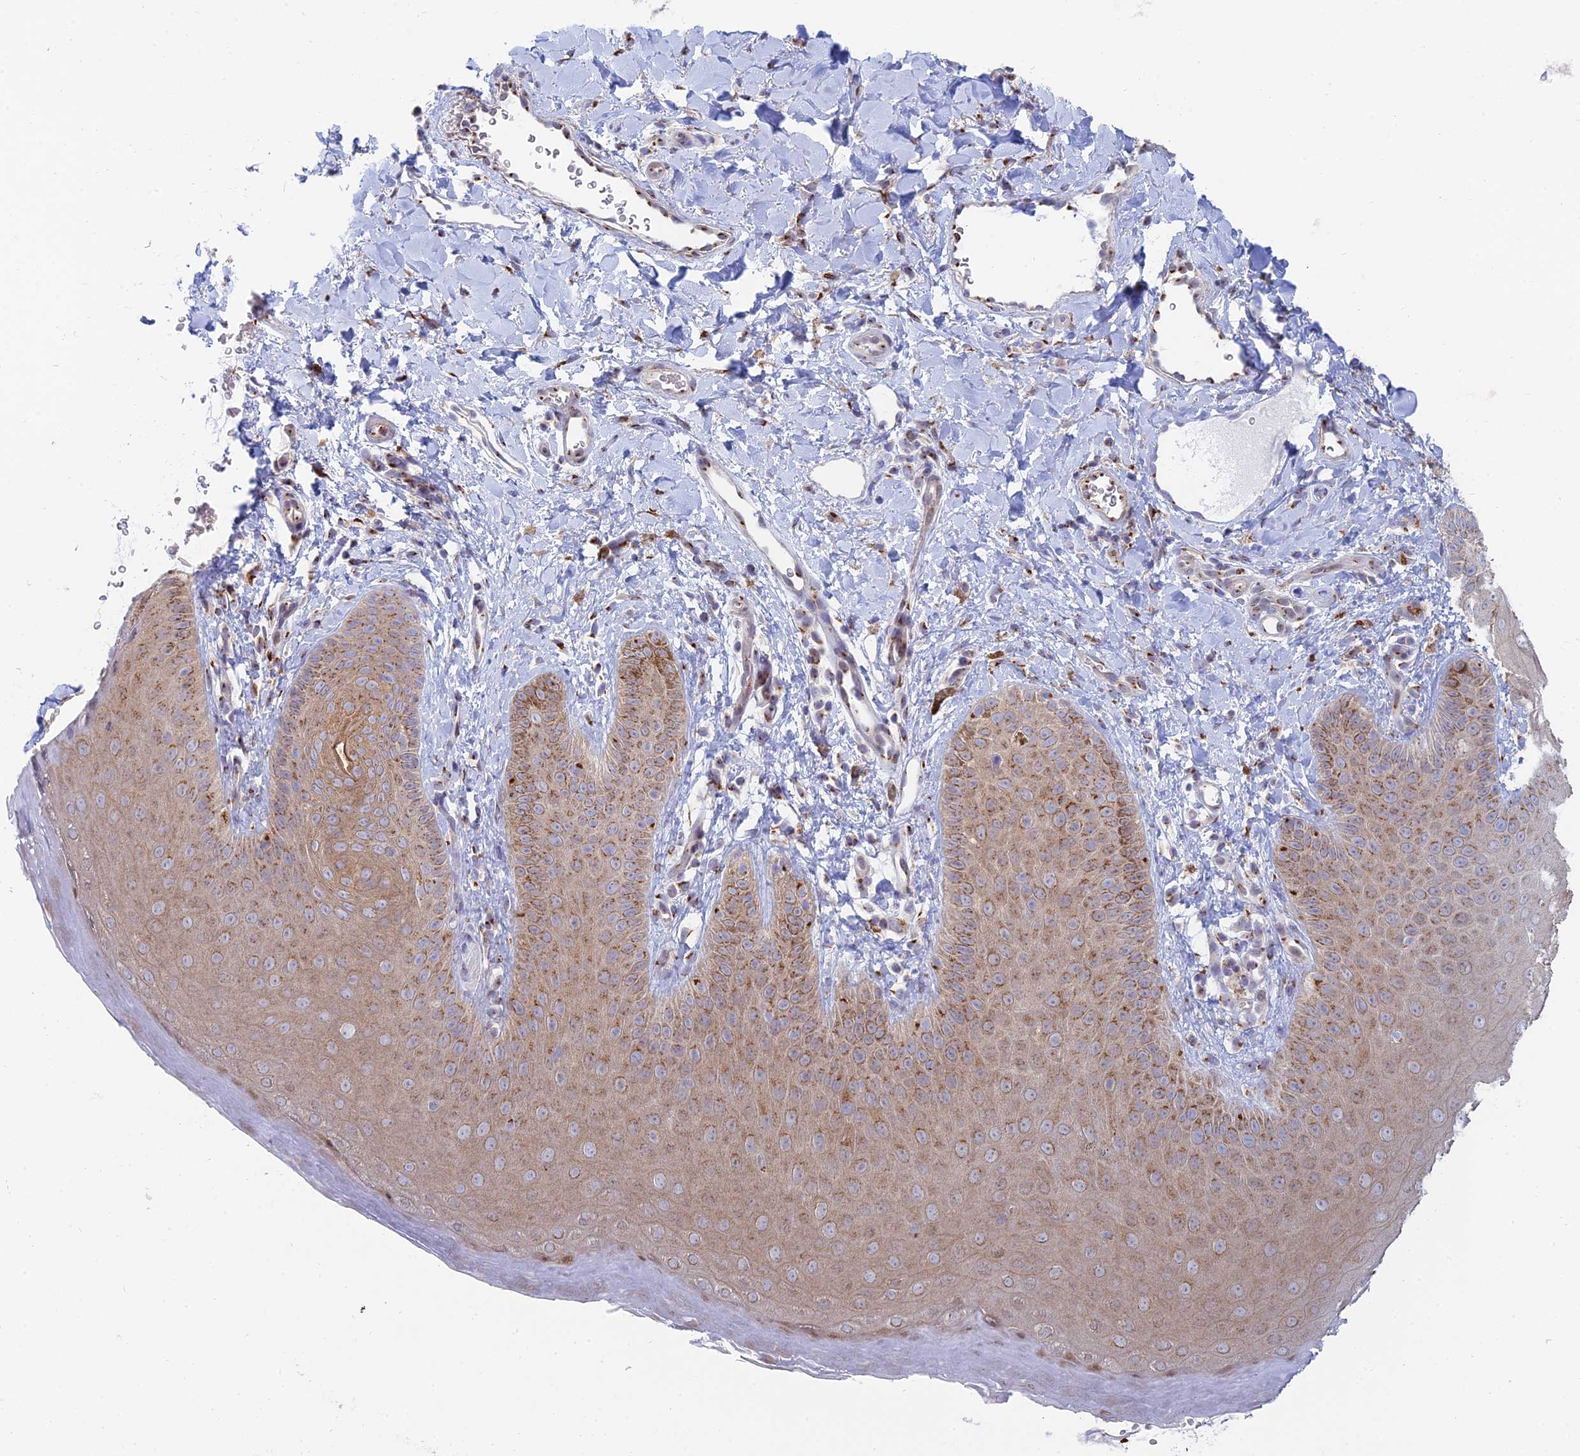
{"staining": {"intensity": "moderate", "quantity": "25%-75%", "location": "cytoplasmic/membranous"}, "tissue": "skin", "cell_type": "Epidermal cells", "image_type": "normal", "snomed": [{"axis": "morphology", "description": "Normal tissue, NOS"}, {"axis": "morphology", "description": "Neoplasm, malignant, NOS"}, {"axis": "topography", "description": "Anal"}], "caption": "DAB immunohistochemical staining of normal skin exhibits moderate cytoplasmic/membranous protein positivity in about 25%-75% of epidermal cells.", "gene": "ENSG00000267561", "patient": {"sex": "male", "age": 47}}